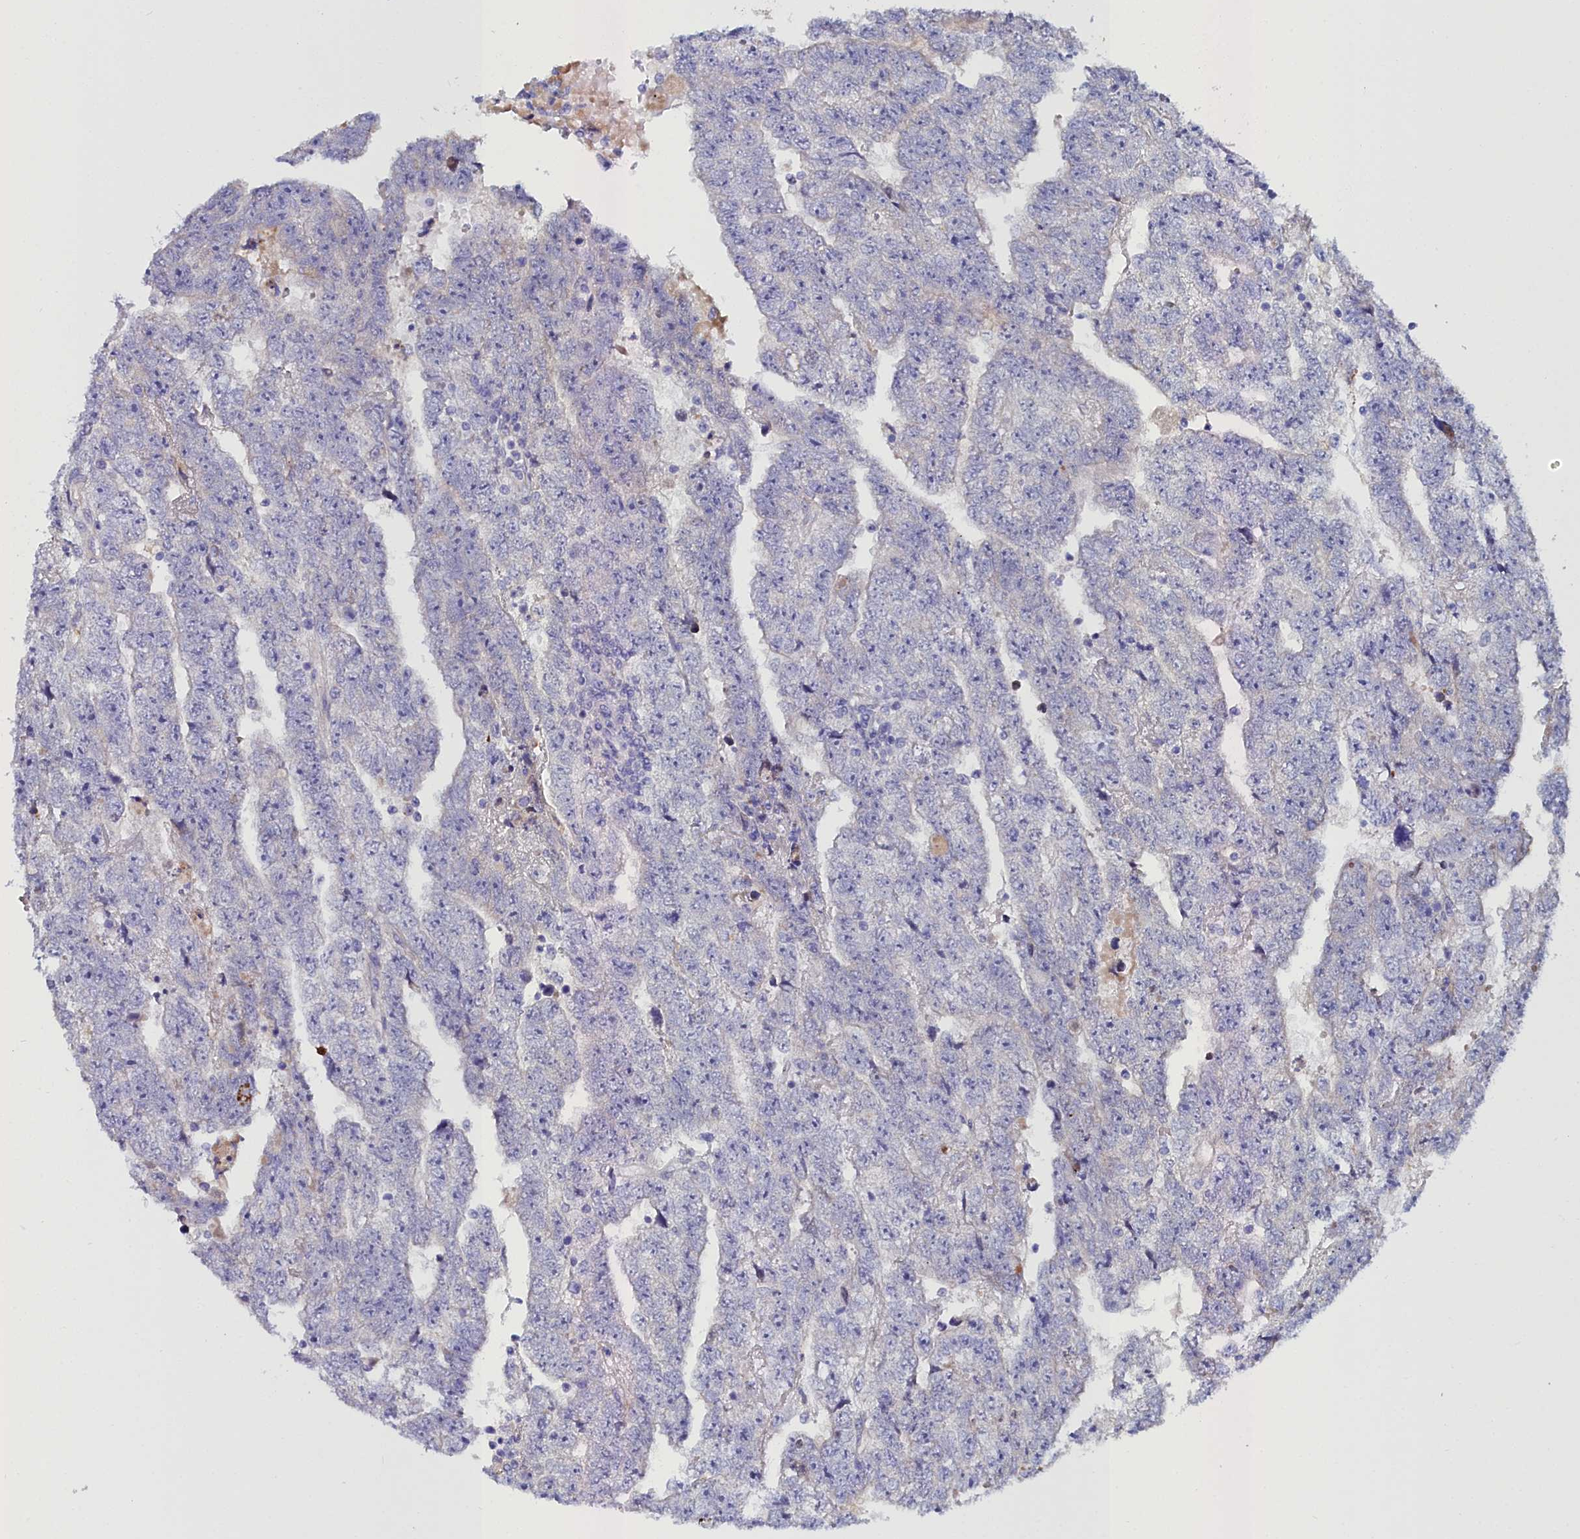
{"staining": {"intensity": "negative", "quantity": "none", "location": "none"}, "tissue": "testis cancer", "cell_type": "Tumor cells", "image_type": "cancer", "snomed": [{"axis": "morphology", "description": "Carcinoma, Embryonal, NOS"}, {"axis": "topography", "description": "Testis"}], "caption": "Immunohistochemistry micrograph of testis cancer stained for a protein (brown), which demonstrates no staining in tumor cells.", "gene": "SLC49A3", "patient": {"sex": "male", "age": 25}}